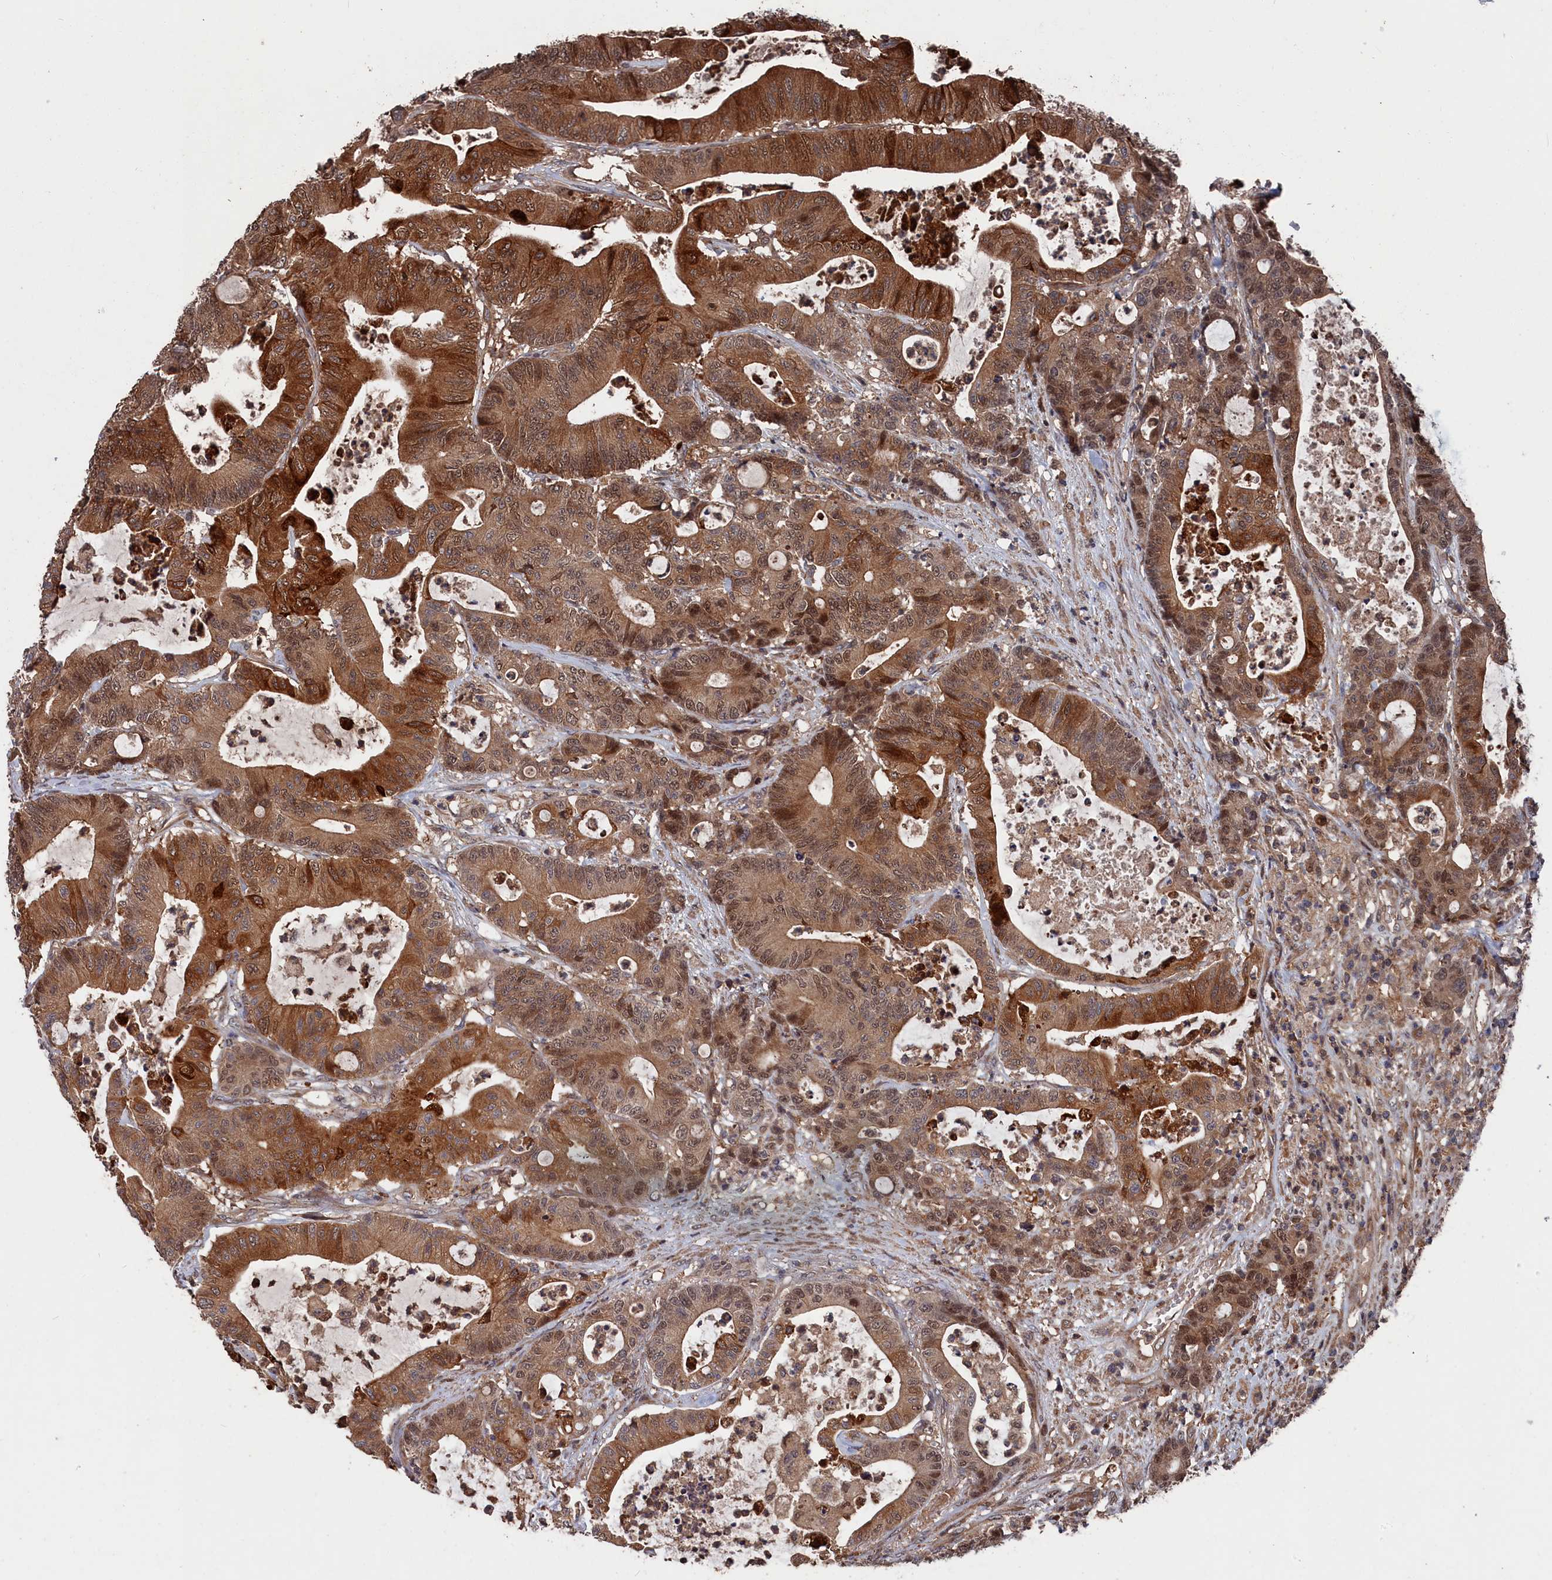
{"staining": {"intensity": "strong", "quantity": ">75%", "location": "cytoplasmic/membranous,nuclear"}, "tissue": "colorectal cancer", "cell_type": "Tumor cells", "image_type": "cancer", "snomed": [{"axis": "morphology", "description": "Adenocarcinoma, NOS"}, {"axis": "topography", "description": "Colon"}], "caption": "The histopathology image reveals staining of colorectal adenocarcinoma, revealing strong cytoplasmic/membranous and nuclear protein expression (brown color) within tumor cells.", "gene": "RMI2", "patient": {"sex": "female", "age": 84}}